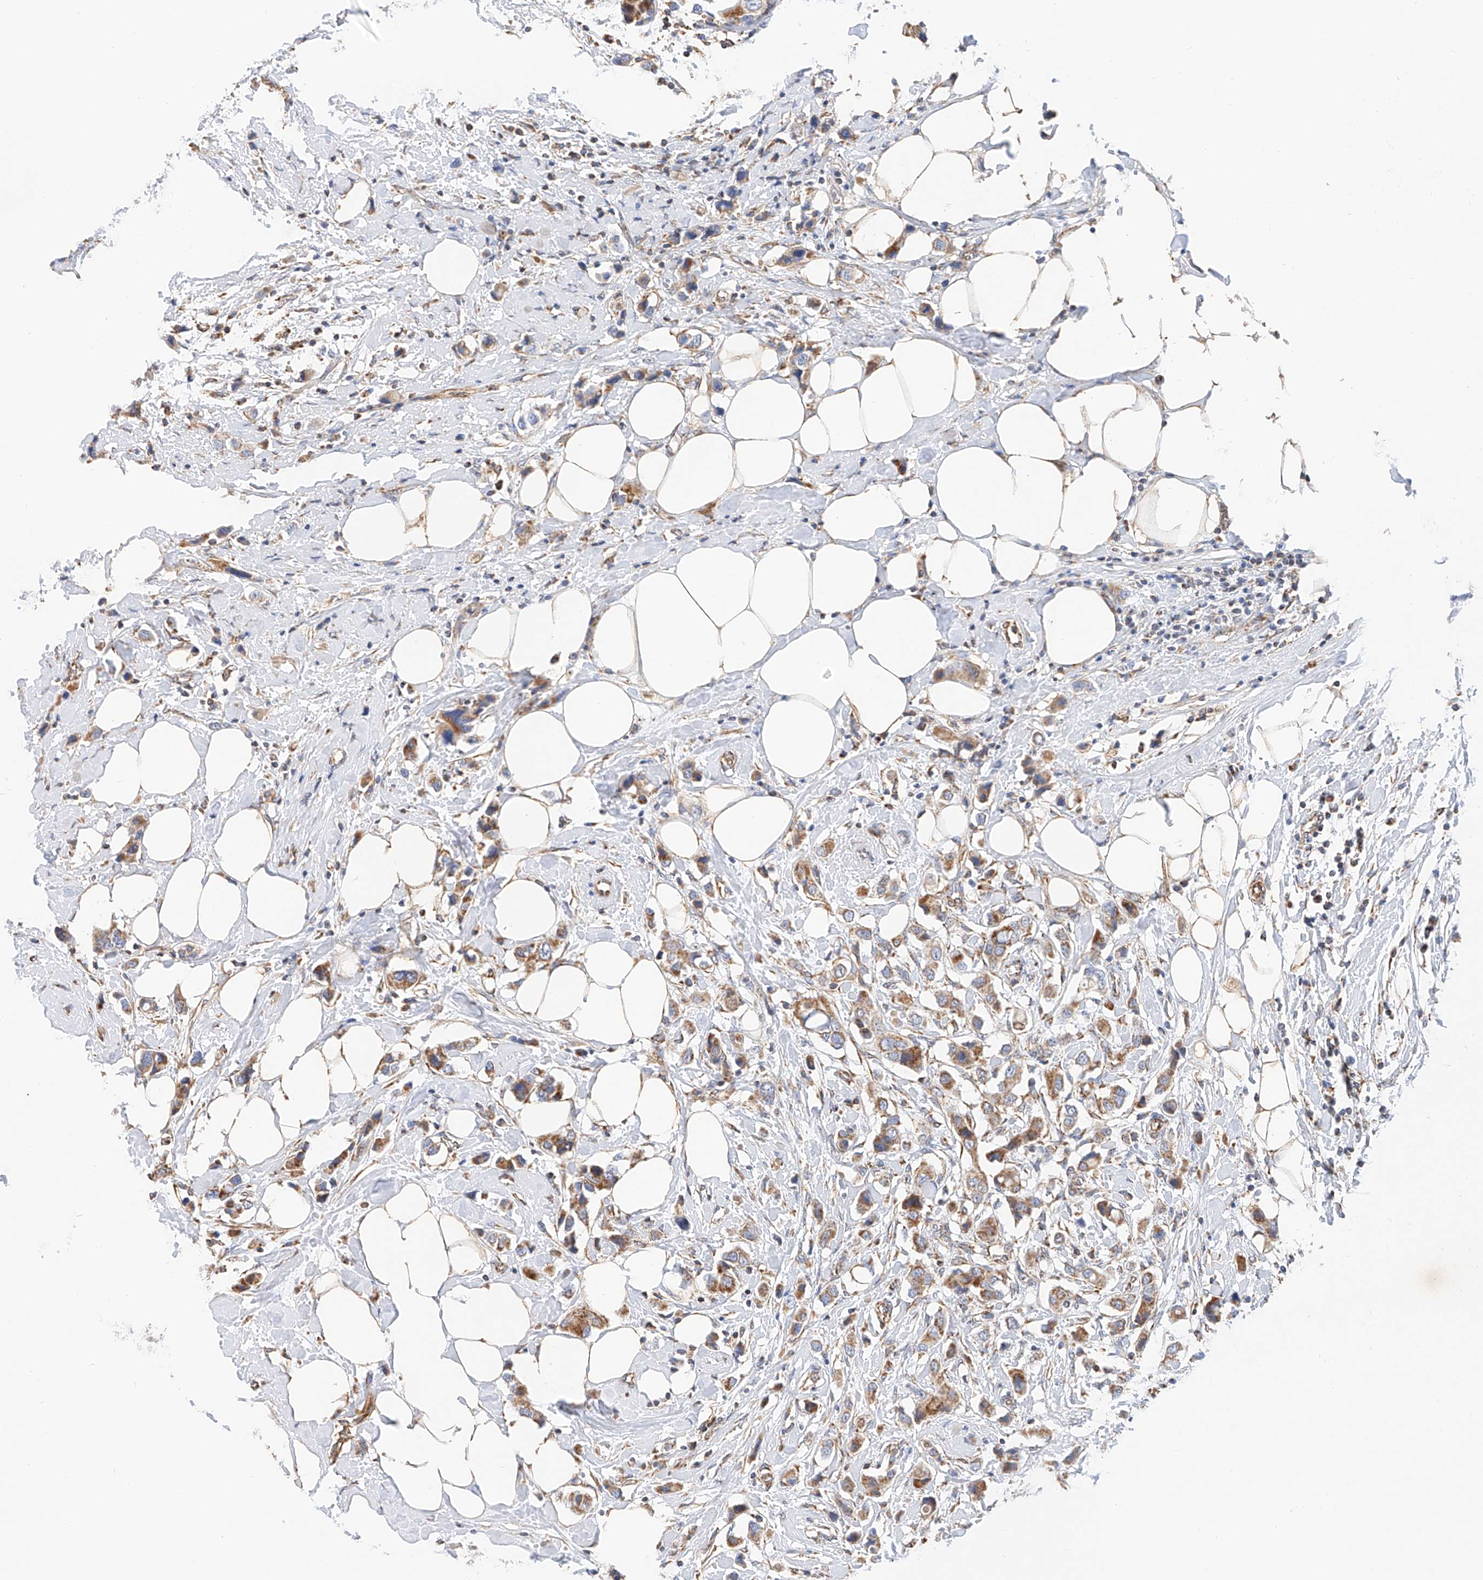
{"staining": {"intensity": "moderate", "quantity": ">75%", "location": "cytoplasmic/membranous"}, "tissue": "breast cancer", "cell_type": "Tumor cells", "image_type": "cancer", "snomed": [{"axis": "morphology", "description": "Normal tissue, NOS"}, {"axis": "morphology", "description": "Duct carcinoma"}, {"axis": "topography", "description": "Breast"}], "caption": "DAB immunohistochemical staining of human breast cancer (intraductal carcinoma) demonstrates moderate cytoplasmic/membranous protein positivity in about >75% of tumor cells. (IHC, brightfield microscopy, high magnification).", "gene": "NDUFV3", "patient": {"sex": "female", "age": 50}}